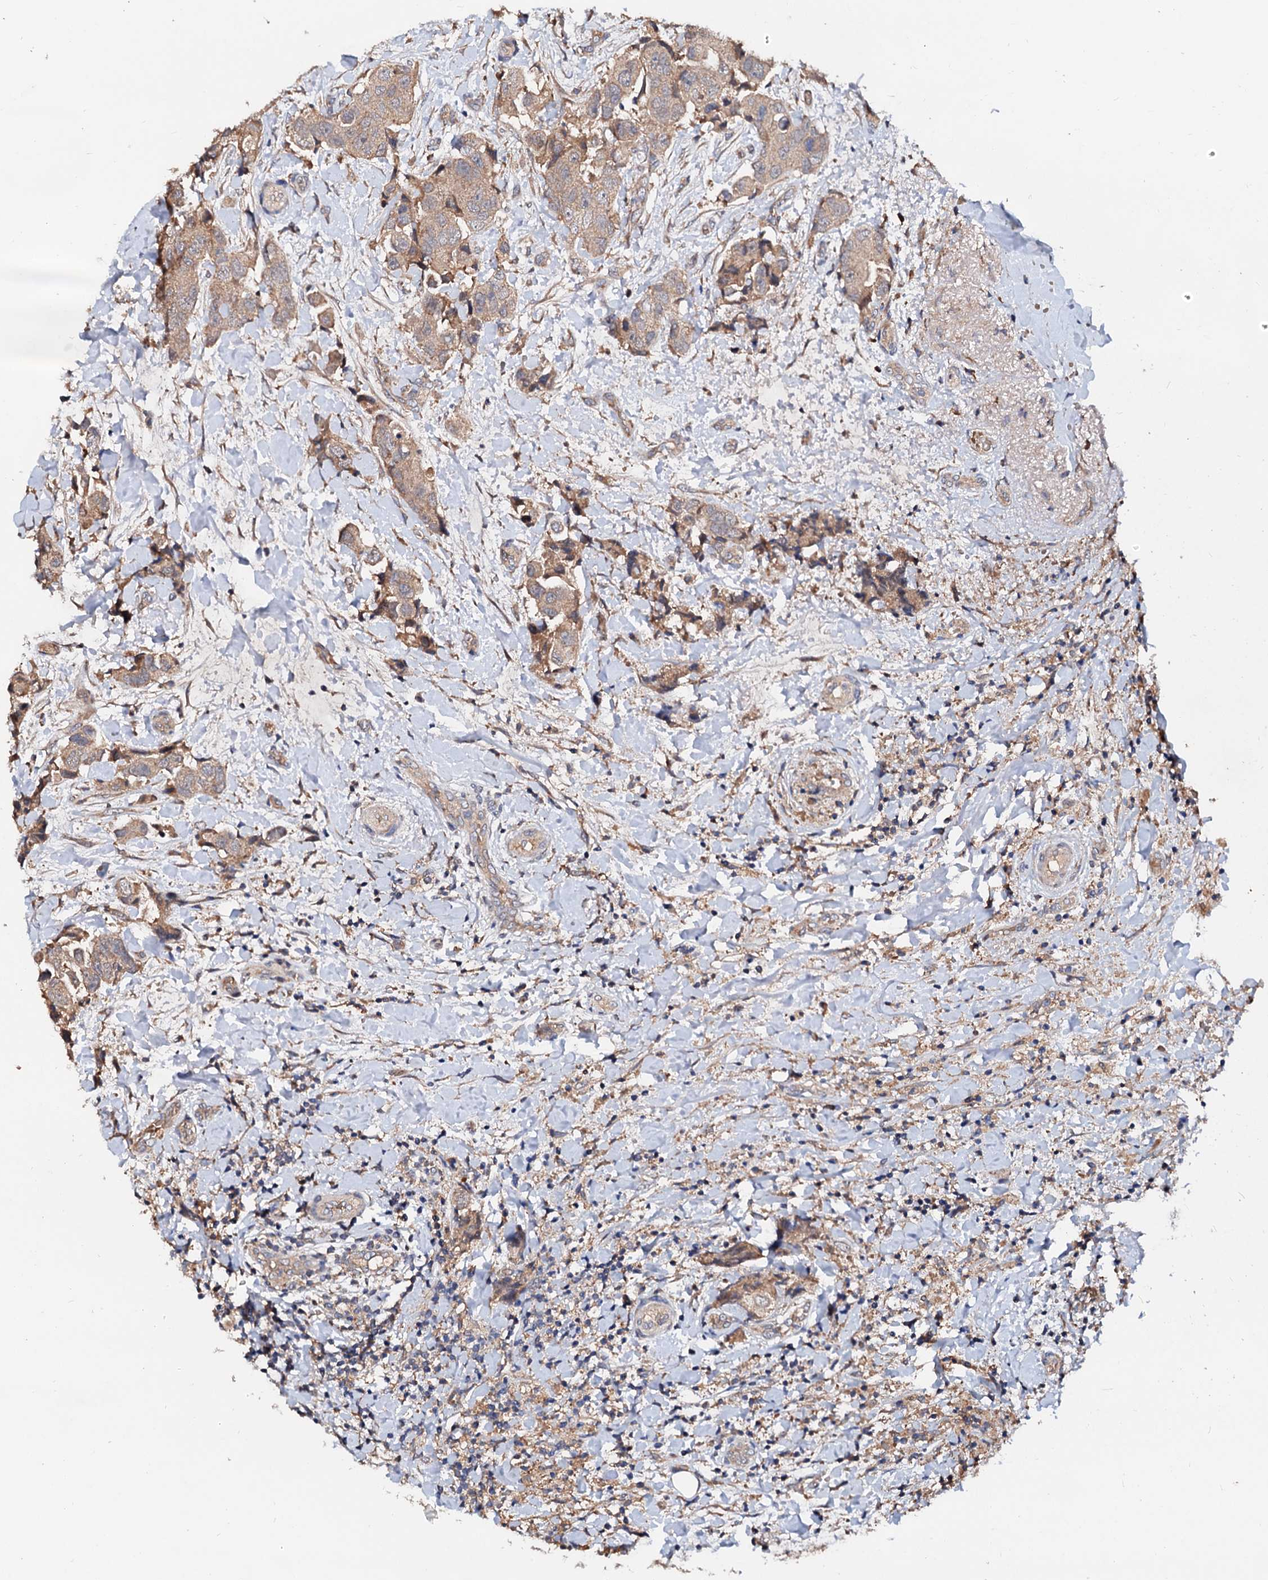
{"staining": {"intensity": "moderate", "quantity": ">75%", "location": "cytoplasmic/membranous"}, "tissue": "breast cancer", "cell_type": "Tumor cells", "image_type": "cancer", "snomed": [{"axis": "morphology", "description": "Normal tissue, NOS"}, {"axis": "morphology", "description": "Duct carcinoma"}, {"axis": "topography", "description": "Breast"}], "caption": "Human breast infiltrating ductal carcinoma stained with a brown dye displays moderate cytoplasmic/membranous positive positivity in about >75% of tumor cells.", "gene": "EXTL1", "patient": {"sex": "female", "age": 62}}